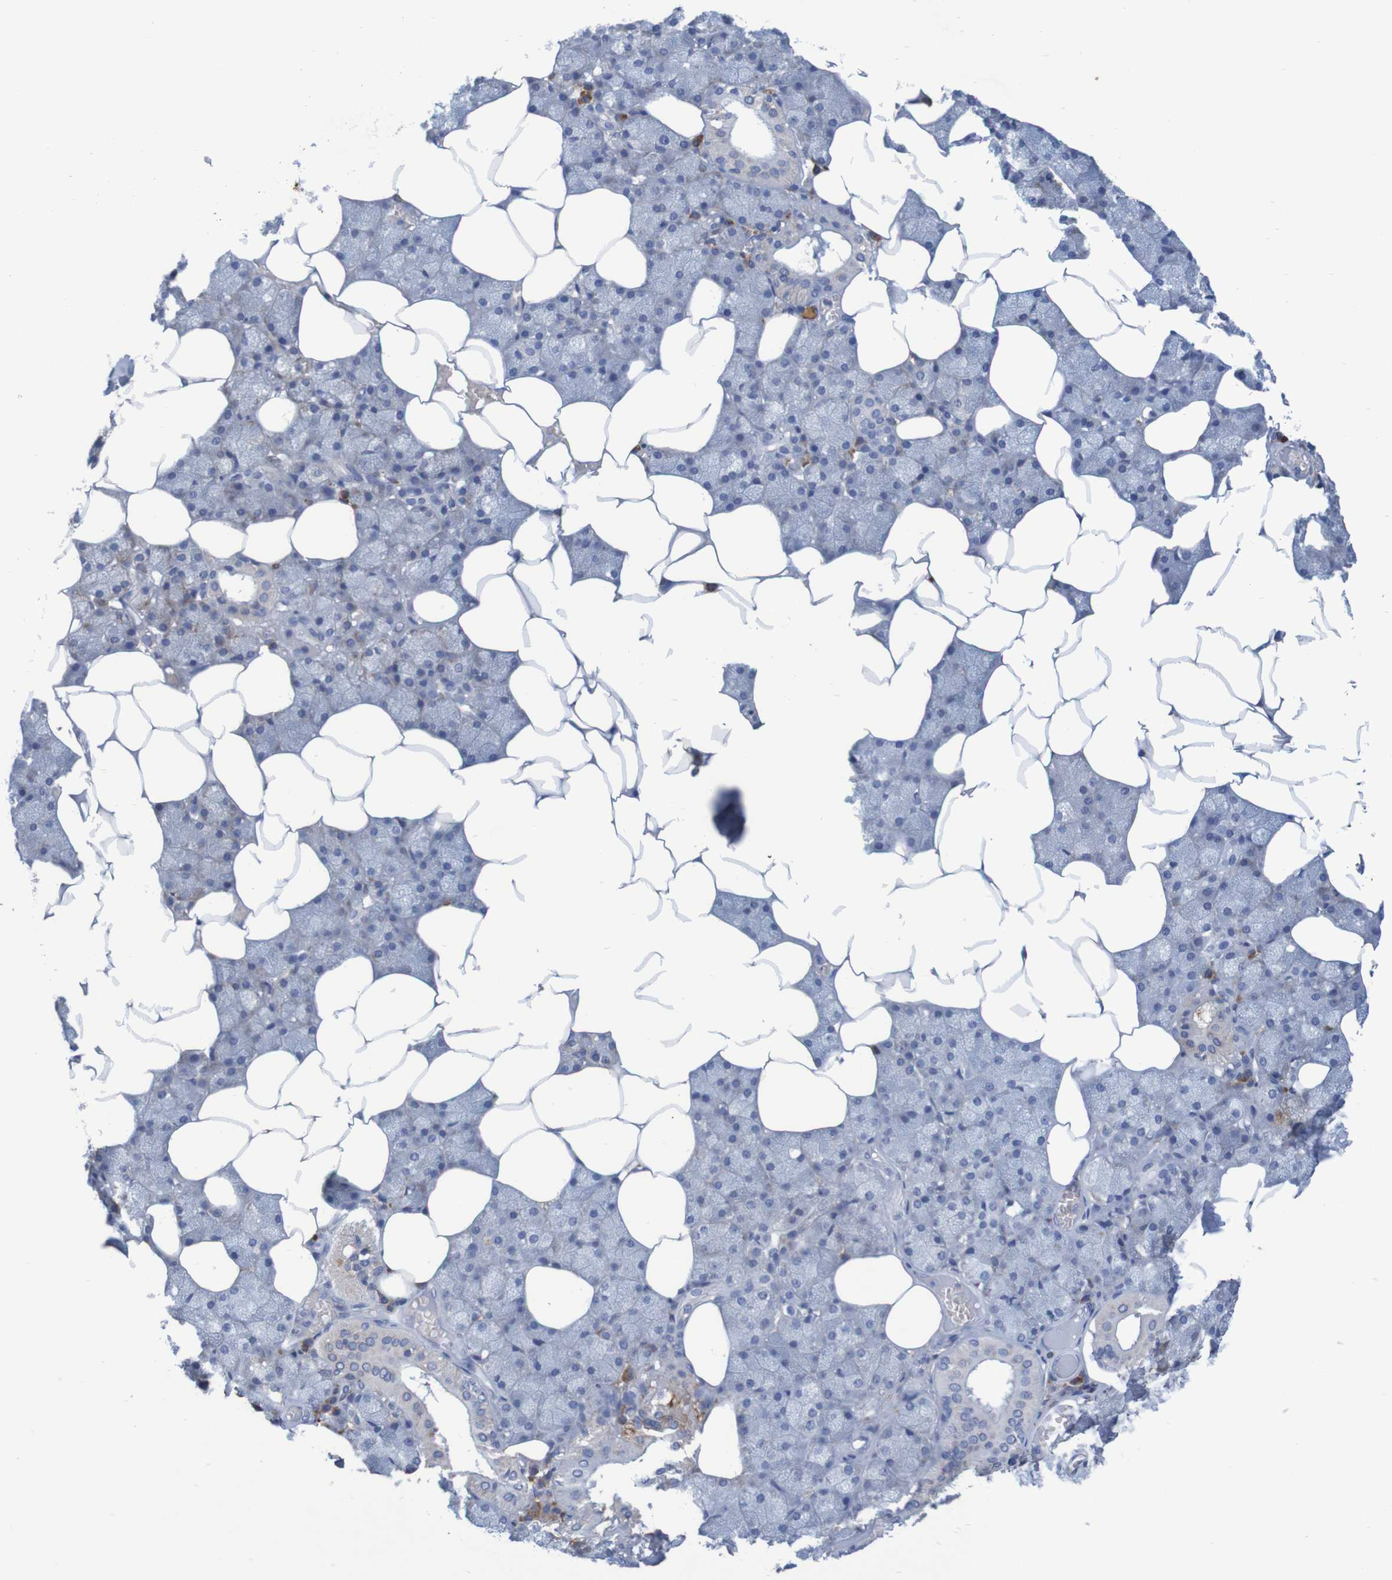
{"staining": {"intensity": "moderate", "quantity": "25%-75%", "location": "cytoplasmic/membranous"}, "tissue": "salivary gland", "cell_type": "Glandular cells", "image_type": "normal", "snomed": [{"axis": "morphology", "description": "Normal tissue, NOS"}, {"axis": "topography", "description": "Salivary gland"}], "caption": "IHC (DAB (3,3'-diaminobenzidine)) staining of benign salivary gland displays moderate cytoplasmic/membranous protein expression in about 25%-75% of glandular cells. The staining is performed using DAB brown chromogen to label protein expression. The nuclei are counter-stained blue using hematoxylin.", "gene": "LTA", "patient": {"sex": "male", "age": 62}}